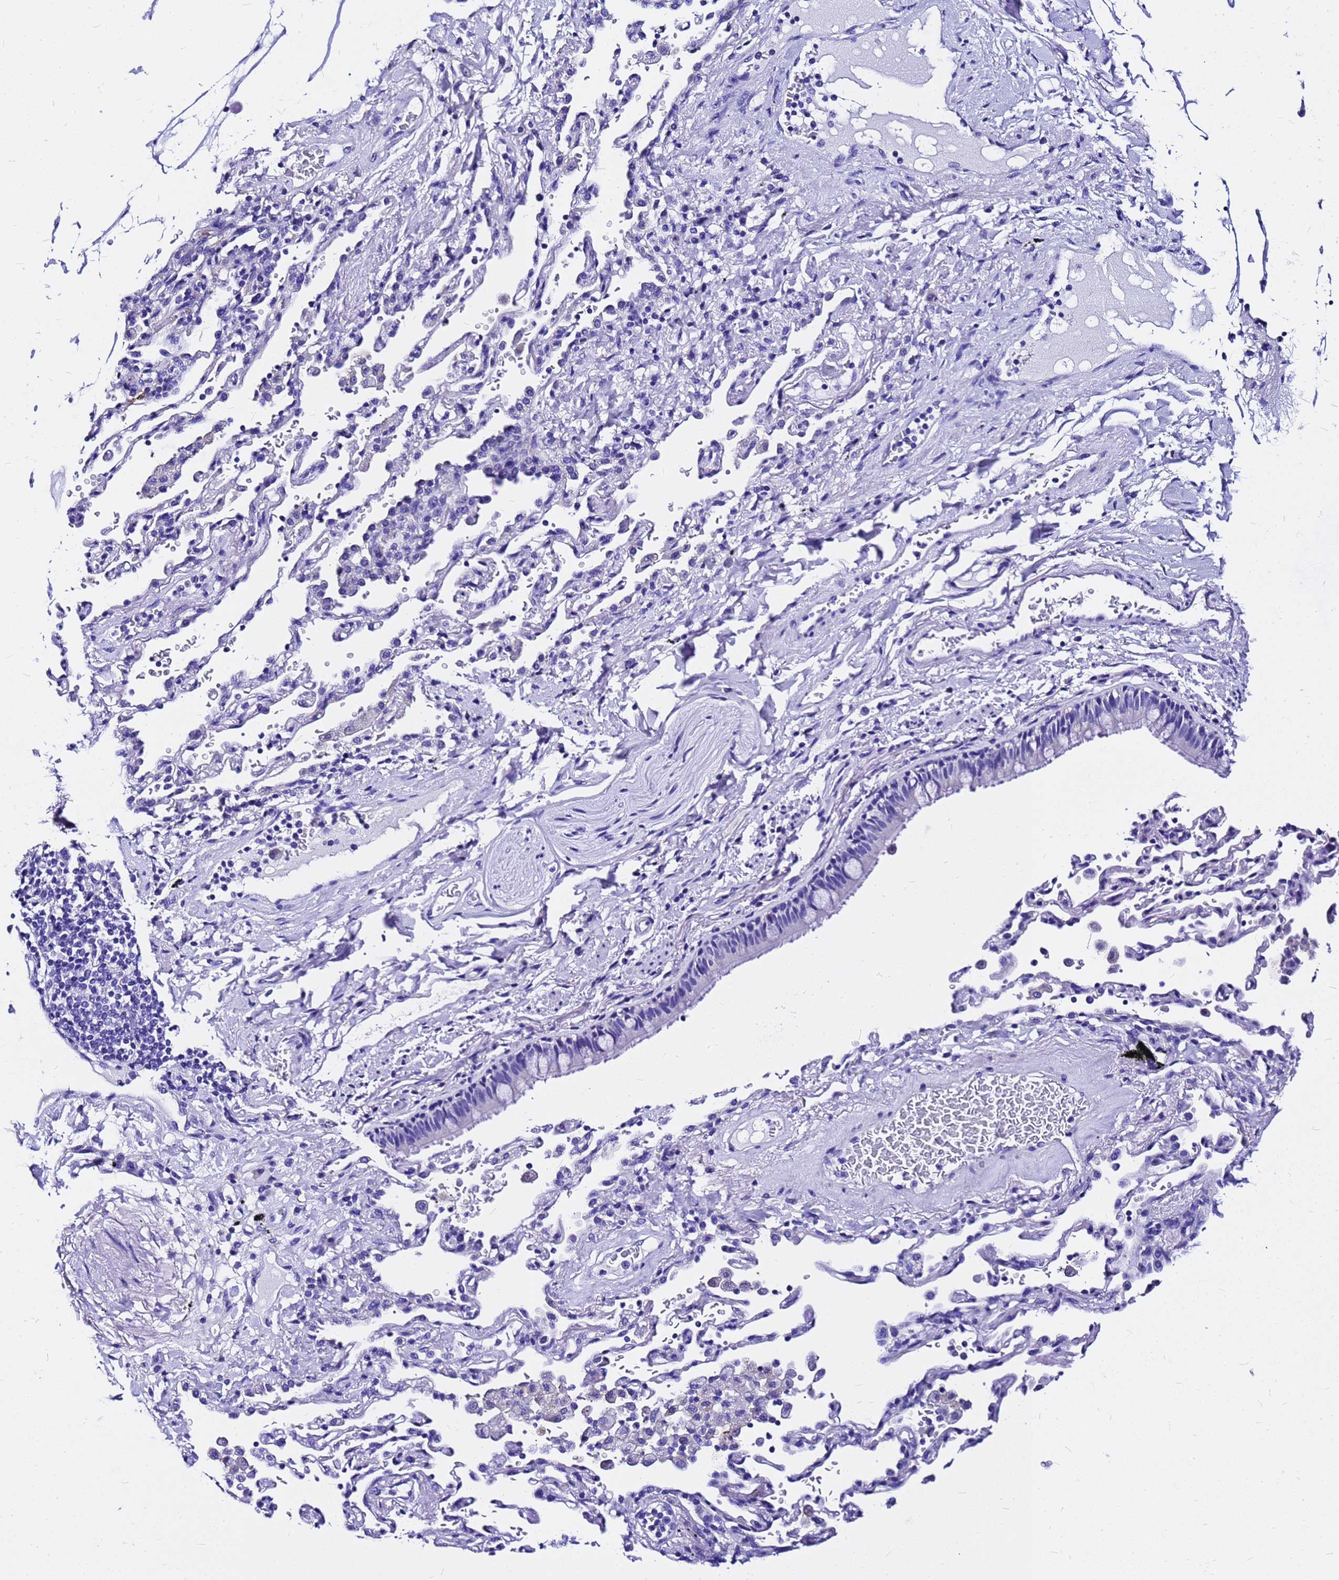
{"staining": {"intensity": "negative", "quantity": "none", "location": "none"}, "tissue": "nasopharynx", "cell_type": "Respiratory epithelial cells", "image_type": "normal", "snomed": [{"axis": "morphology", "description": "Normal tissue, NOS"}, {"axis": "topography", "description": "Nasopharynx"}], "caption": "The image demonstrates no staining of respiratory epithelial cells in unremarkable nasopharynx.", "gene": "HERC4", "patient": {"sex": "male", "age": 64}}